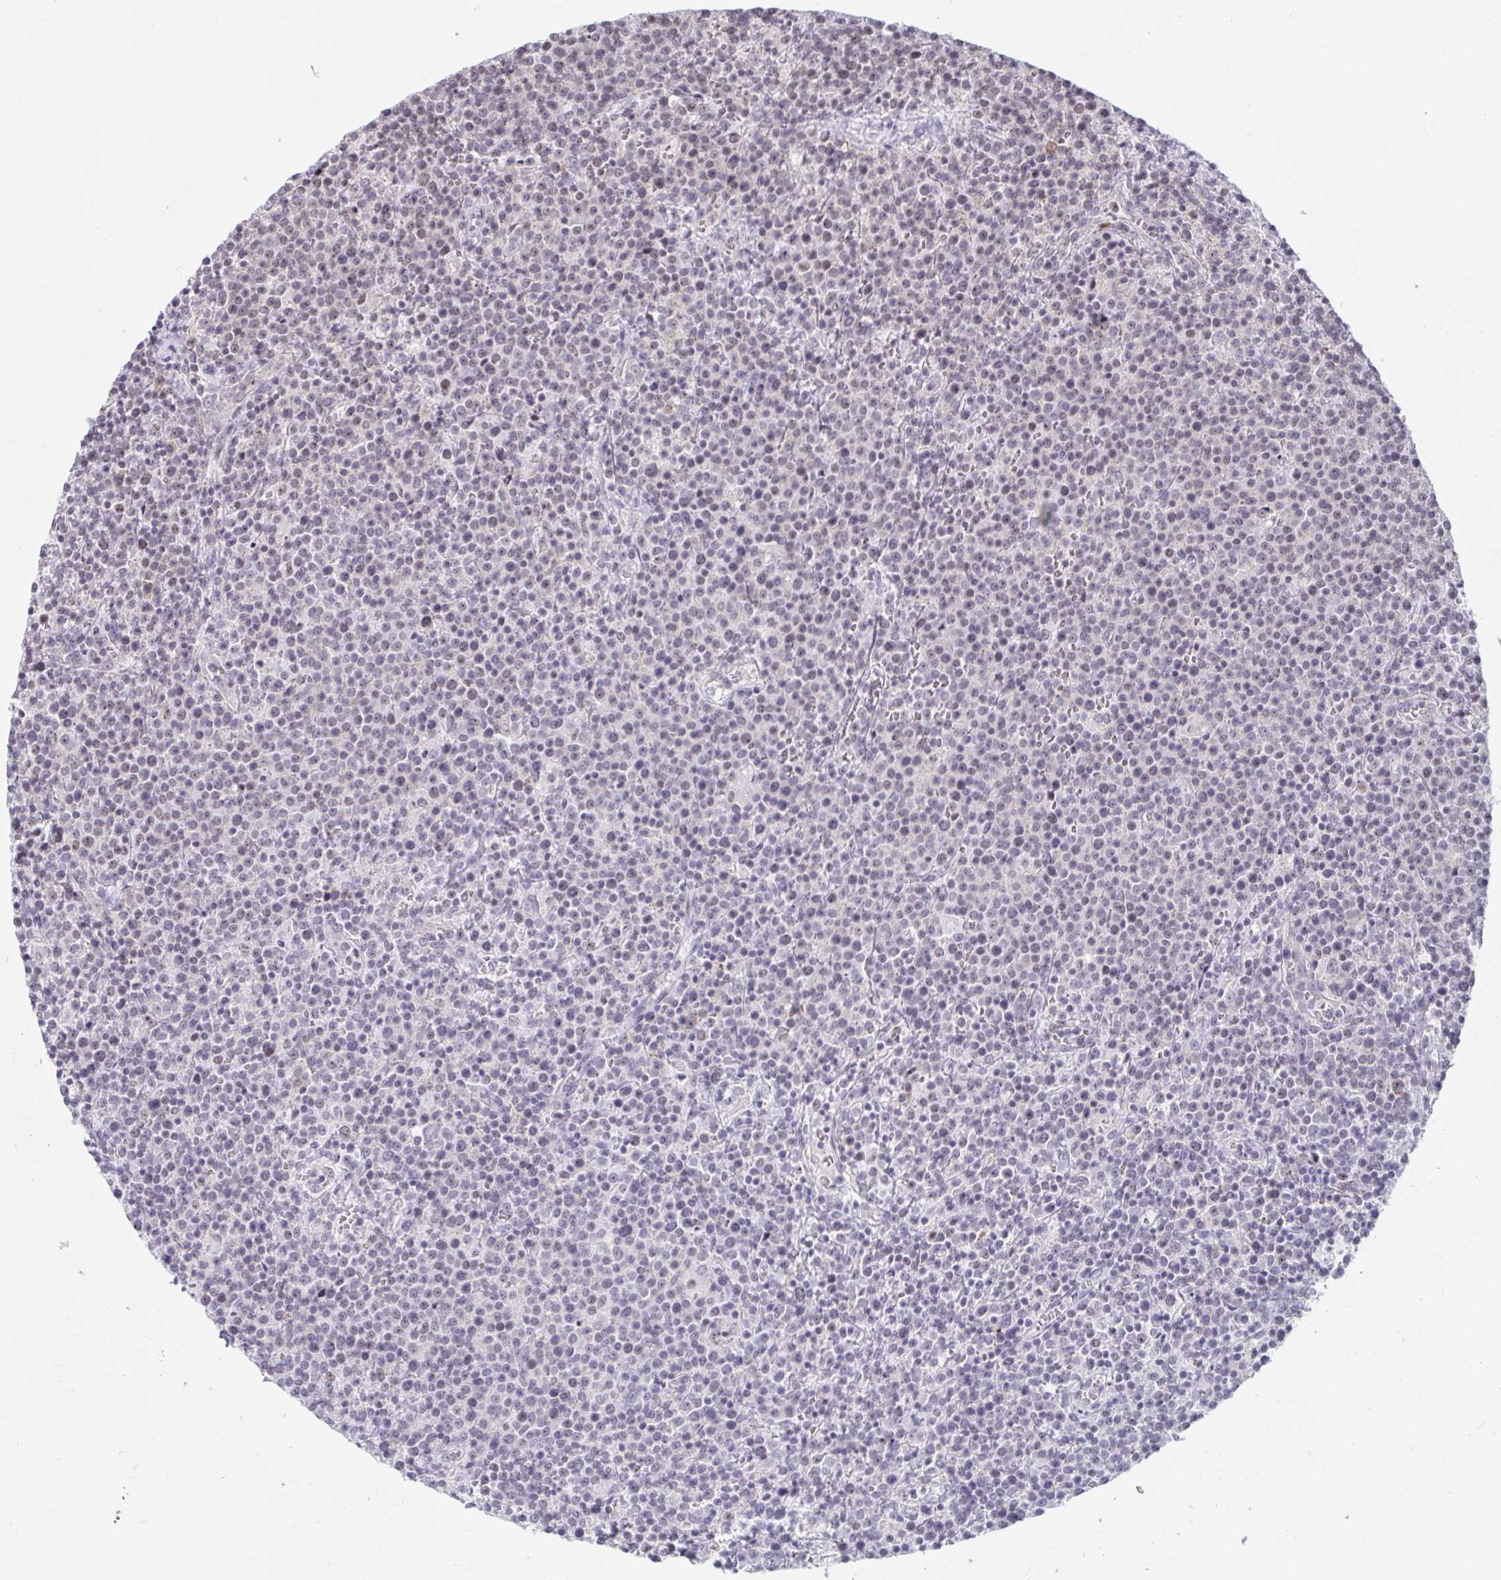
{"staining": {"intensity": "negative", "quantity": "none", "location": "none"}, "tissue": "lymphoma", "cell_type": "Tumor cells", "image_type": "cancer", "snomed": [{"axis": "morphology", "description": "Malignant lymphoma, non-Hodgkin's type, High grade"}, {"axis": "topography", "description": "Lymph node"}], "caption": "Tumor cells show no significant protein positivity in high-grade malignant lymphoma, non-Hodgkin's type. Nuclei are stained in blue.", "gene": "SUPT16H", "patient": {"sex": "male", "age": 61}}